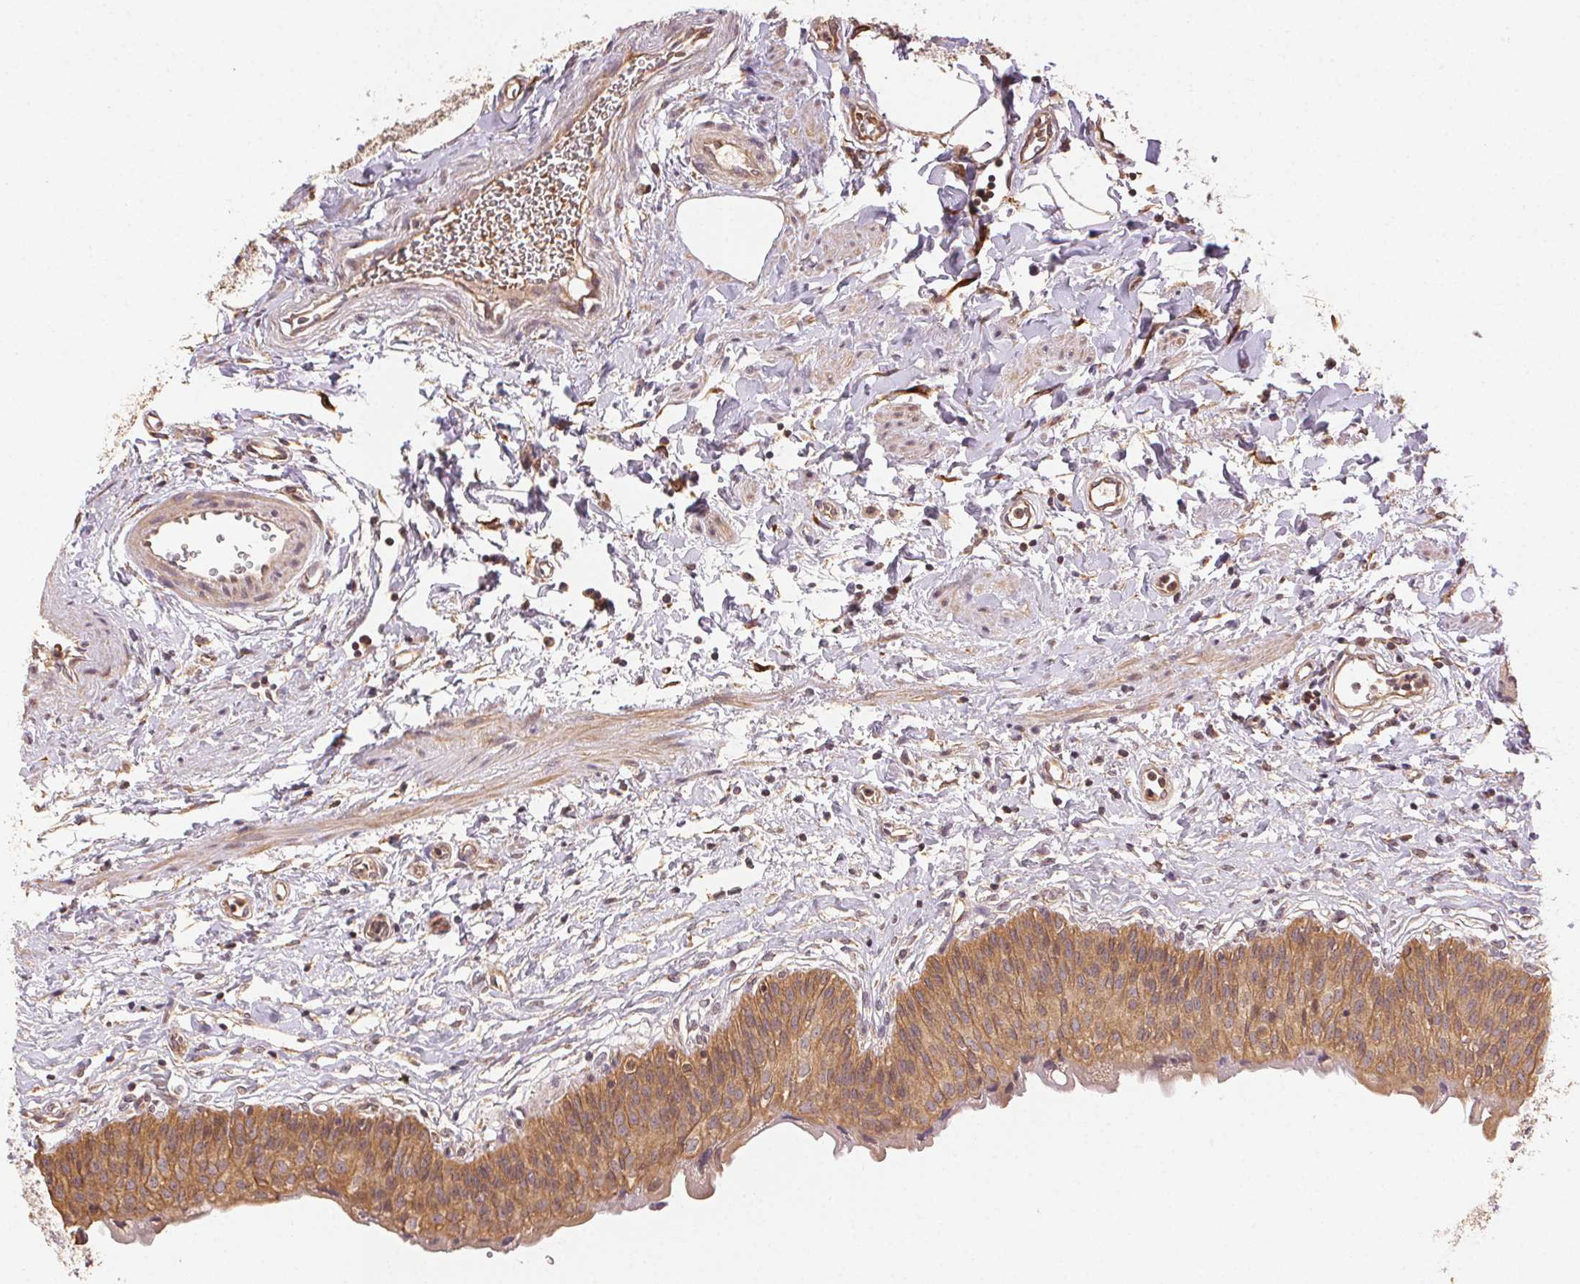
{"staining": {"intensity": "strong", "quantity": ">75%", "location": "cytoplasmic/membranous"}, "tissue": "urinary bladder", "cell_type": "Urothelial cells", "image_type": "normal", "snomed": [{"axis": "morphology", "description": "Normal tissue, NOS"}, {"axis": "topography", "description": "Urinary bladder"}], "caption": "The histopathology image reveals a brown stain indicating the presence of a protein in the cytoplasmic/membranous of urothelial cells in urinary bladder. The staining was performed using DAB (3,3'-diaminobenzidine) to visualize the protein expression in brown, while the nuclei were stained in blue with hematoxylin (Magnification: 20x).", "gene": "KLHL15", "patient": {"sex": "male", "age": 55}}